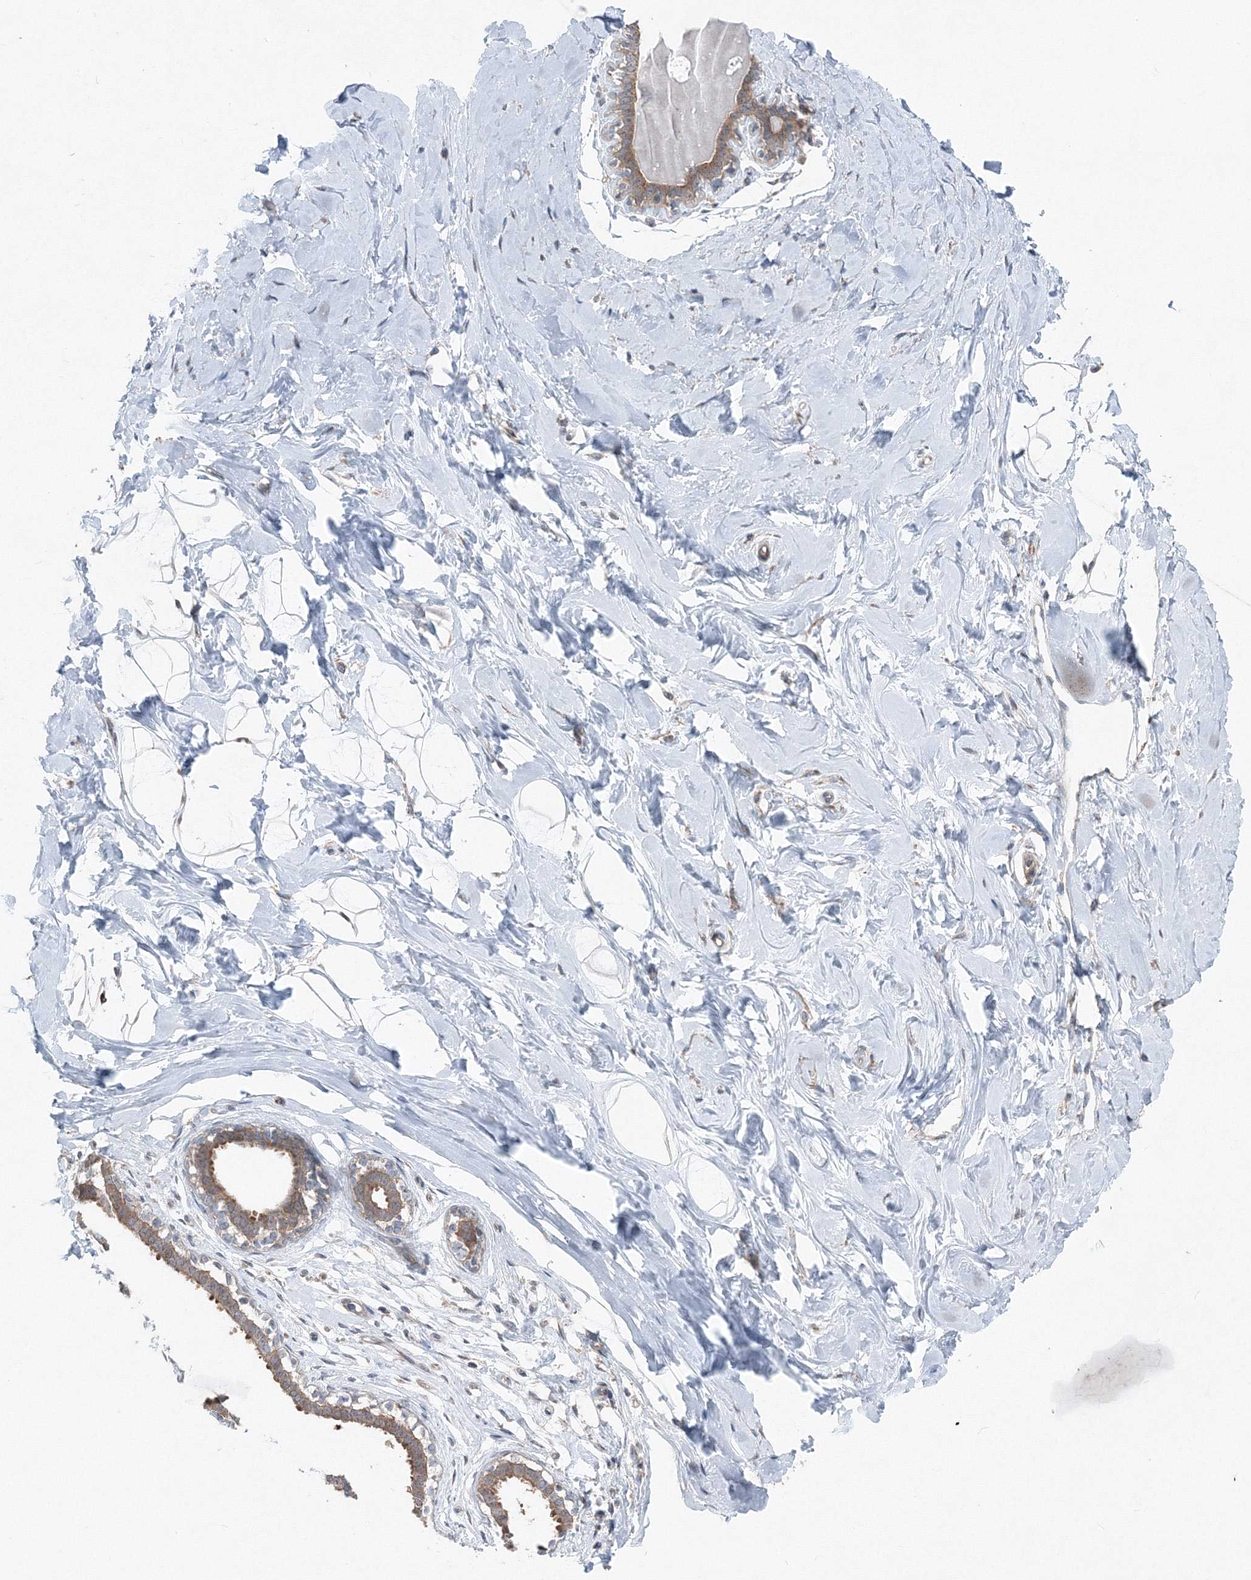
{"staining": {"intensity": "negative", "quantity": "none", "location": "none"}, "tissue": "breast", "cell_type": "Adipocytes", "image_type": "normal", "snomed": [{"axis": "morphology", "description": "Normal tissue, NOS"}, {"axis": "morphology", "description": "Adenoma, NOS"}, {"axis": "topography", "description": "Breast"}], "caption": "IHC of normal breast exhibits no expression in adipocytes. (Brightfield microscopy of DAB immunohistochemistry at high magnification).", "gene": "TPRKB", "patient": {"sex": "female", "age": 23}}